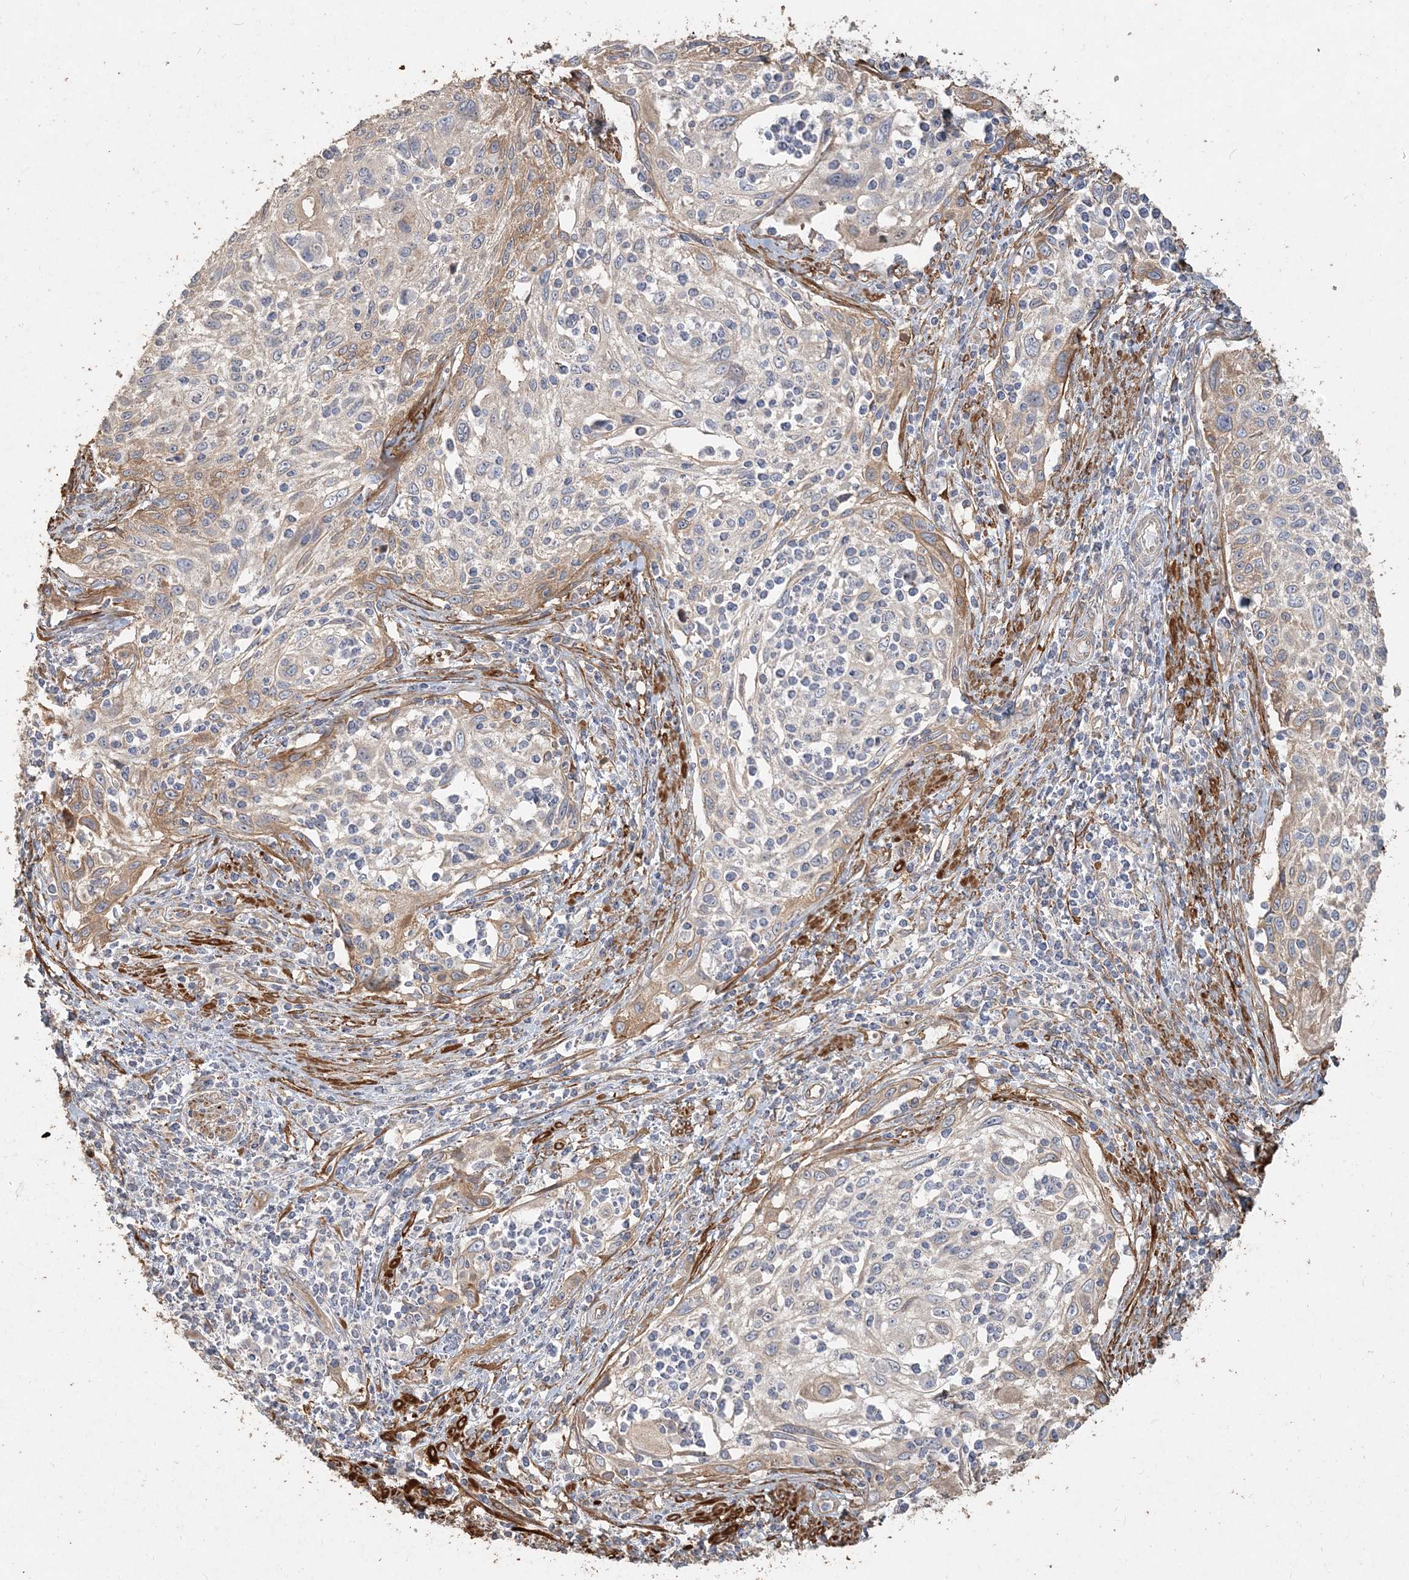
{"staining": {"intensity": "negative", "quantity": "none", "location": "none"}, "tissue": "cervical cancer", "cell_type": "Tumor cells", "image_type": "cancer", "snomed": [{"axis": "morphology", "description": "Squamous cell carcinoma, NOS"}, {"axis": "topography", "description": "Cervix"}], "caption": "A high-resolution photomicrograph shows IHC staining of cervical cancer (squamous cell carcinoma), which demonstrates no significant staining in tumor cells.", "gene": "RNF145", "patient": {"sex": "female", "age": 70}}